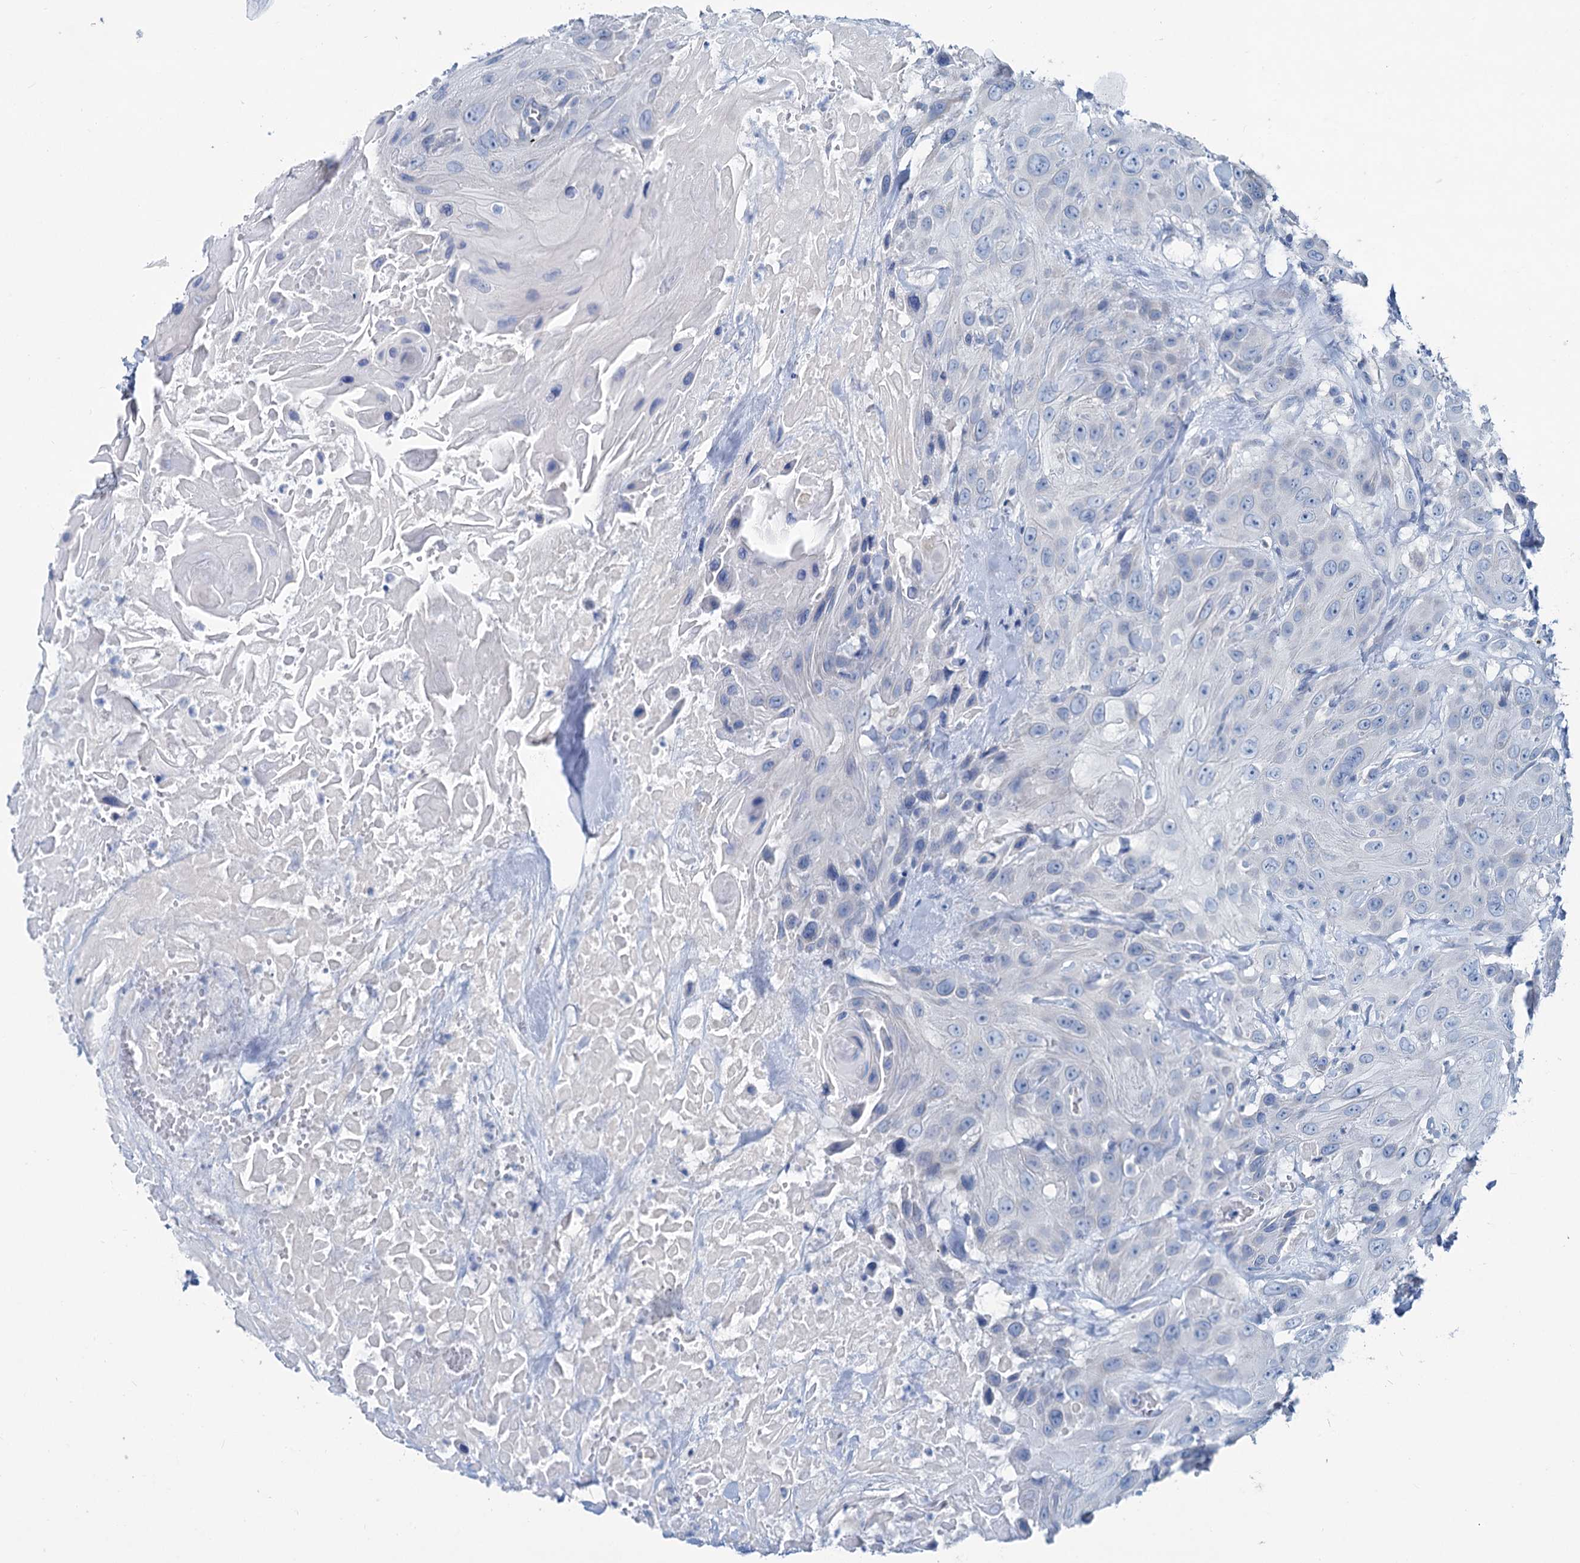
{"staining": {"intensity": "negative", "quantity": "none", "location": "none"}, "tissue": "head and neck cancer", "cell_type": "Tumor cells", "image_type": "cancer", "snomed": [{"axis": "morphology", "description": "Squamous cell carcinoma, NOS"}, {"axis": "topography", "description": "Head-Neck"}], "caption": "This is a histopathology image of IHC staining of head and neck cancer, which shows no positivity in tumor cells.", "gene": "SLC1A3", "patient": {"sex": "male", "age": 81}}